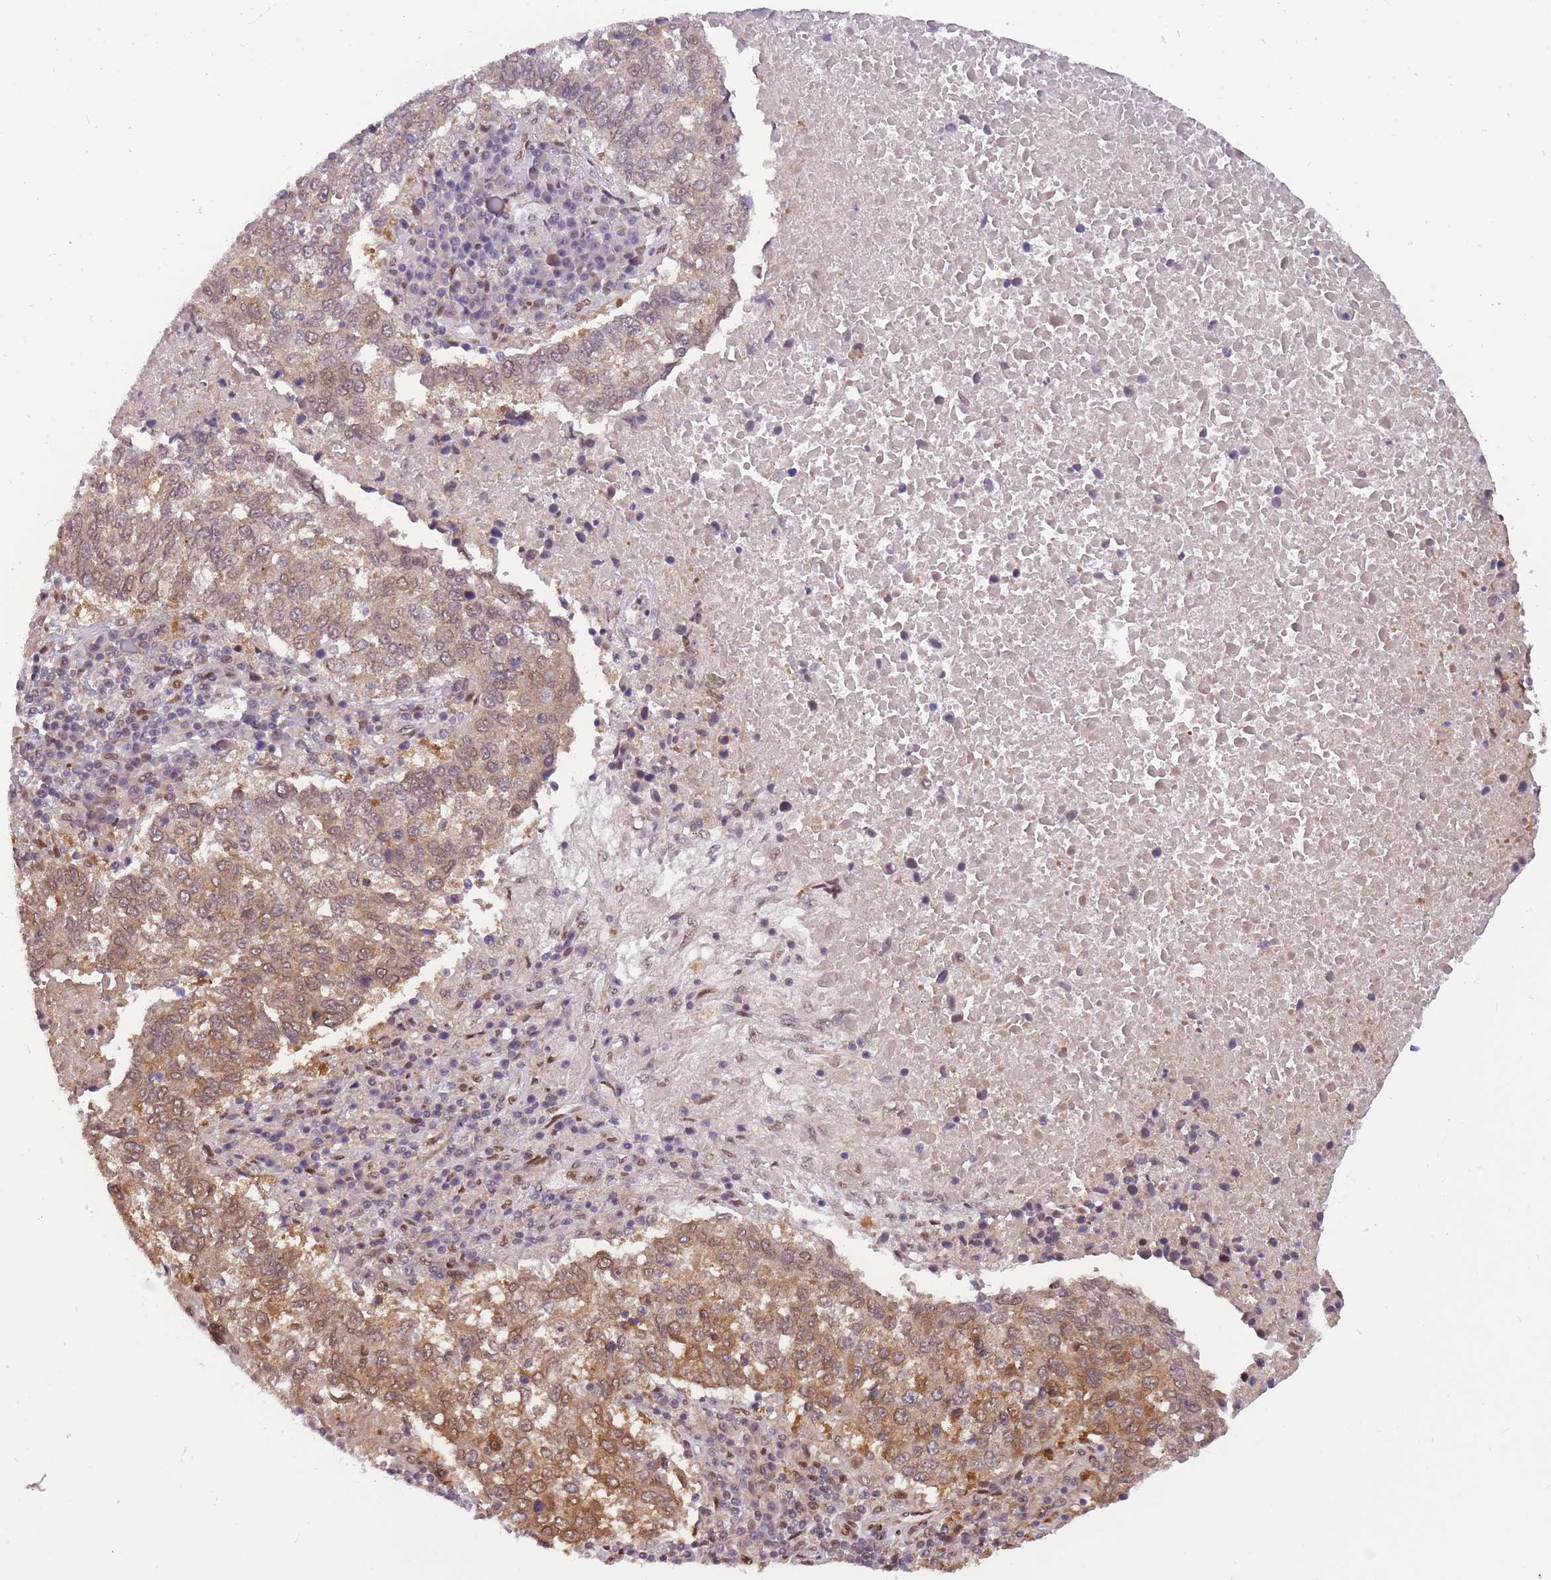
{"staining": {"intensity": "moderate", "quantity": "25%-75%", "location": "cytoplasmic/membranous,nuclear"}, "tissue": "lung cancer", "cell_type": "Tumor cells", "image_type": "cancer", "snomed": [{"axis": "morphology", "description": "Squamous cell carcinoma, NOS"}, {"axis": "topography", "description": "Lung"}], "caption": "IHC of lung squamous cell carcinoma displays medium levels of moderate cytoplasmic/membranous and nuclear expression in approximately 25%-75% of tumor cells. The protein is shown in brown color, while the nuclei are stained blue.", "gene": "CDIP1", "patient": {"sex": "male", "age": 73}}